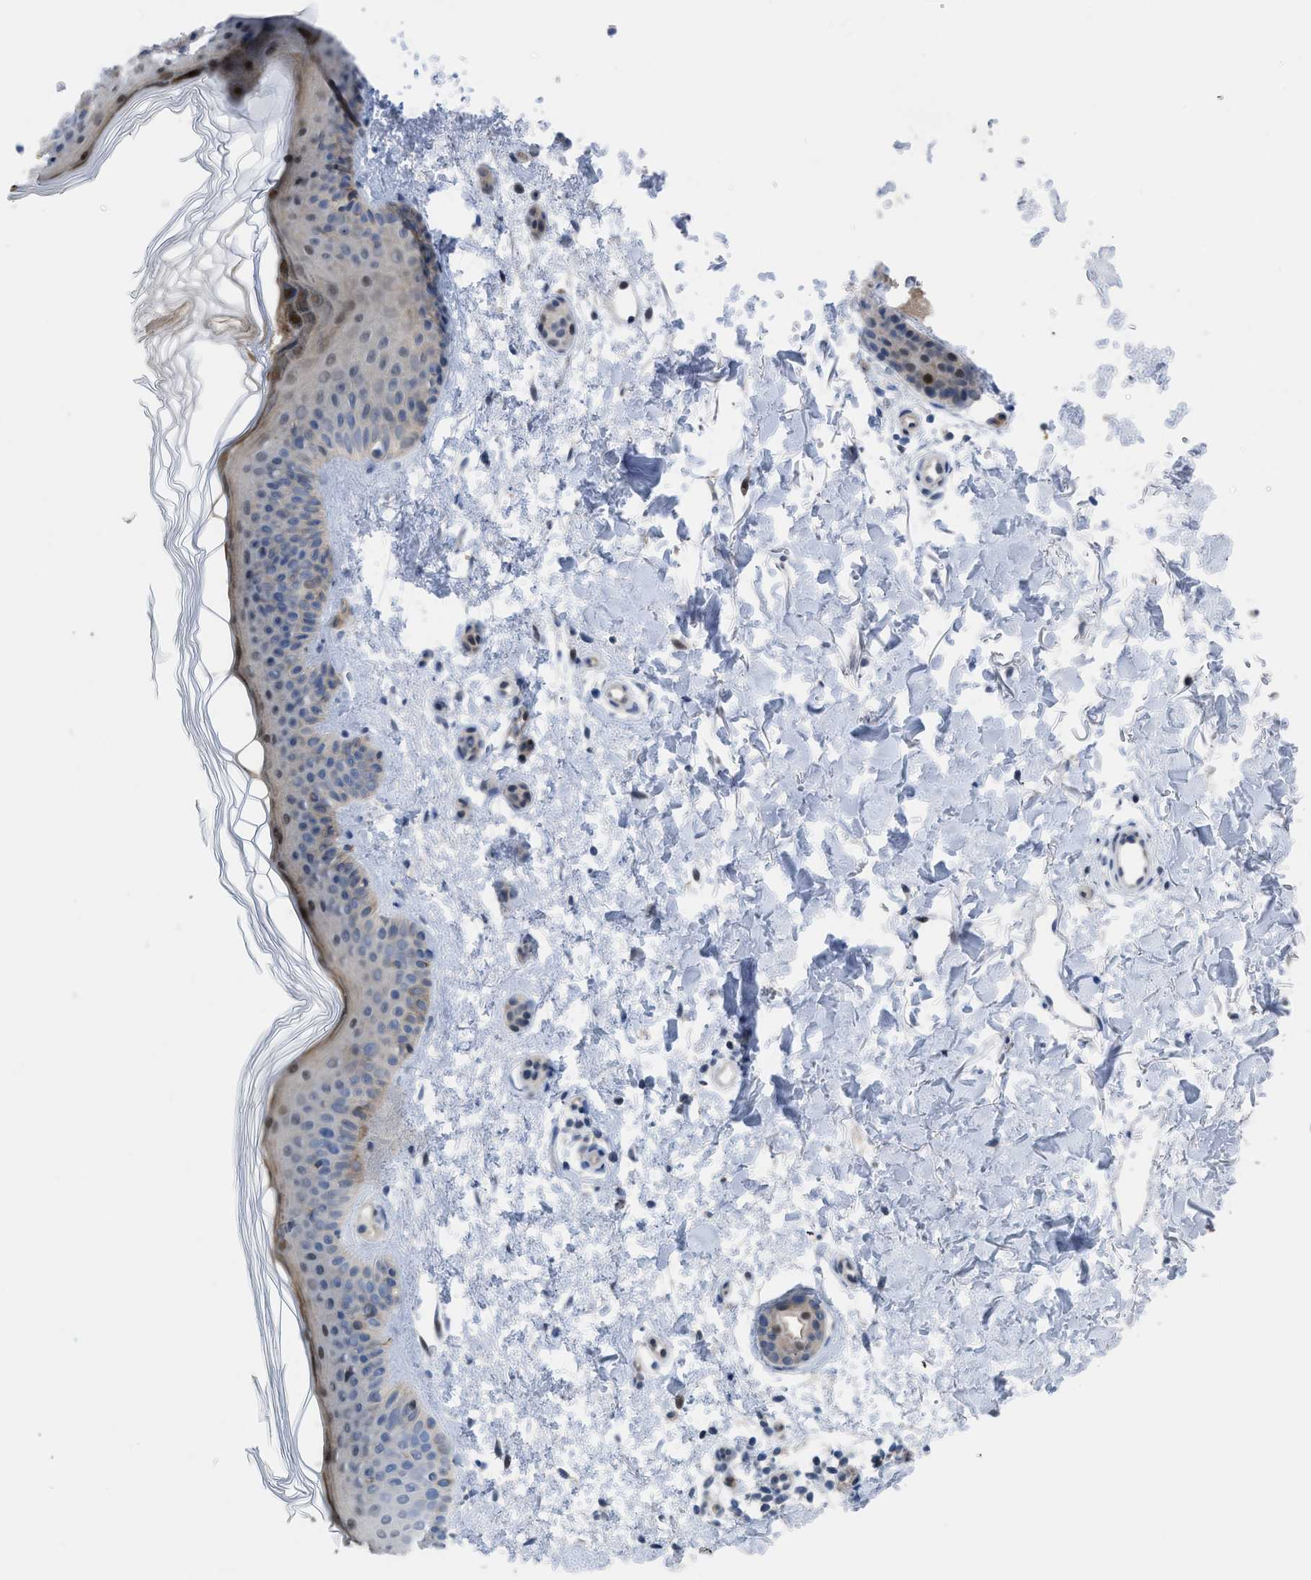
{"staining": {"intensity": "weak", "quantity": "25%-75%", "location": "cytoplasmic/membranous"}, "tissue": "skin", "cell_type": "Fibroblasts", "image_type": "normal", "snomed": [{"axis": "morphology", "description": "Normal tissue, NOS"}, {"axis": "morphology", "description": "Malignant melanoma, NOS"}, {"axis": "topography", "description": "Skin"}], "caption": "Immunohistochemical staining of unremarkable skin demonstrates 25%-75% levels of weak cytoplasmic/membranous protein staining in approximately 25%-75% of fibroblasts.", "gene": "IL17RE", "patient": {"sex": "male", "age": 83}}